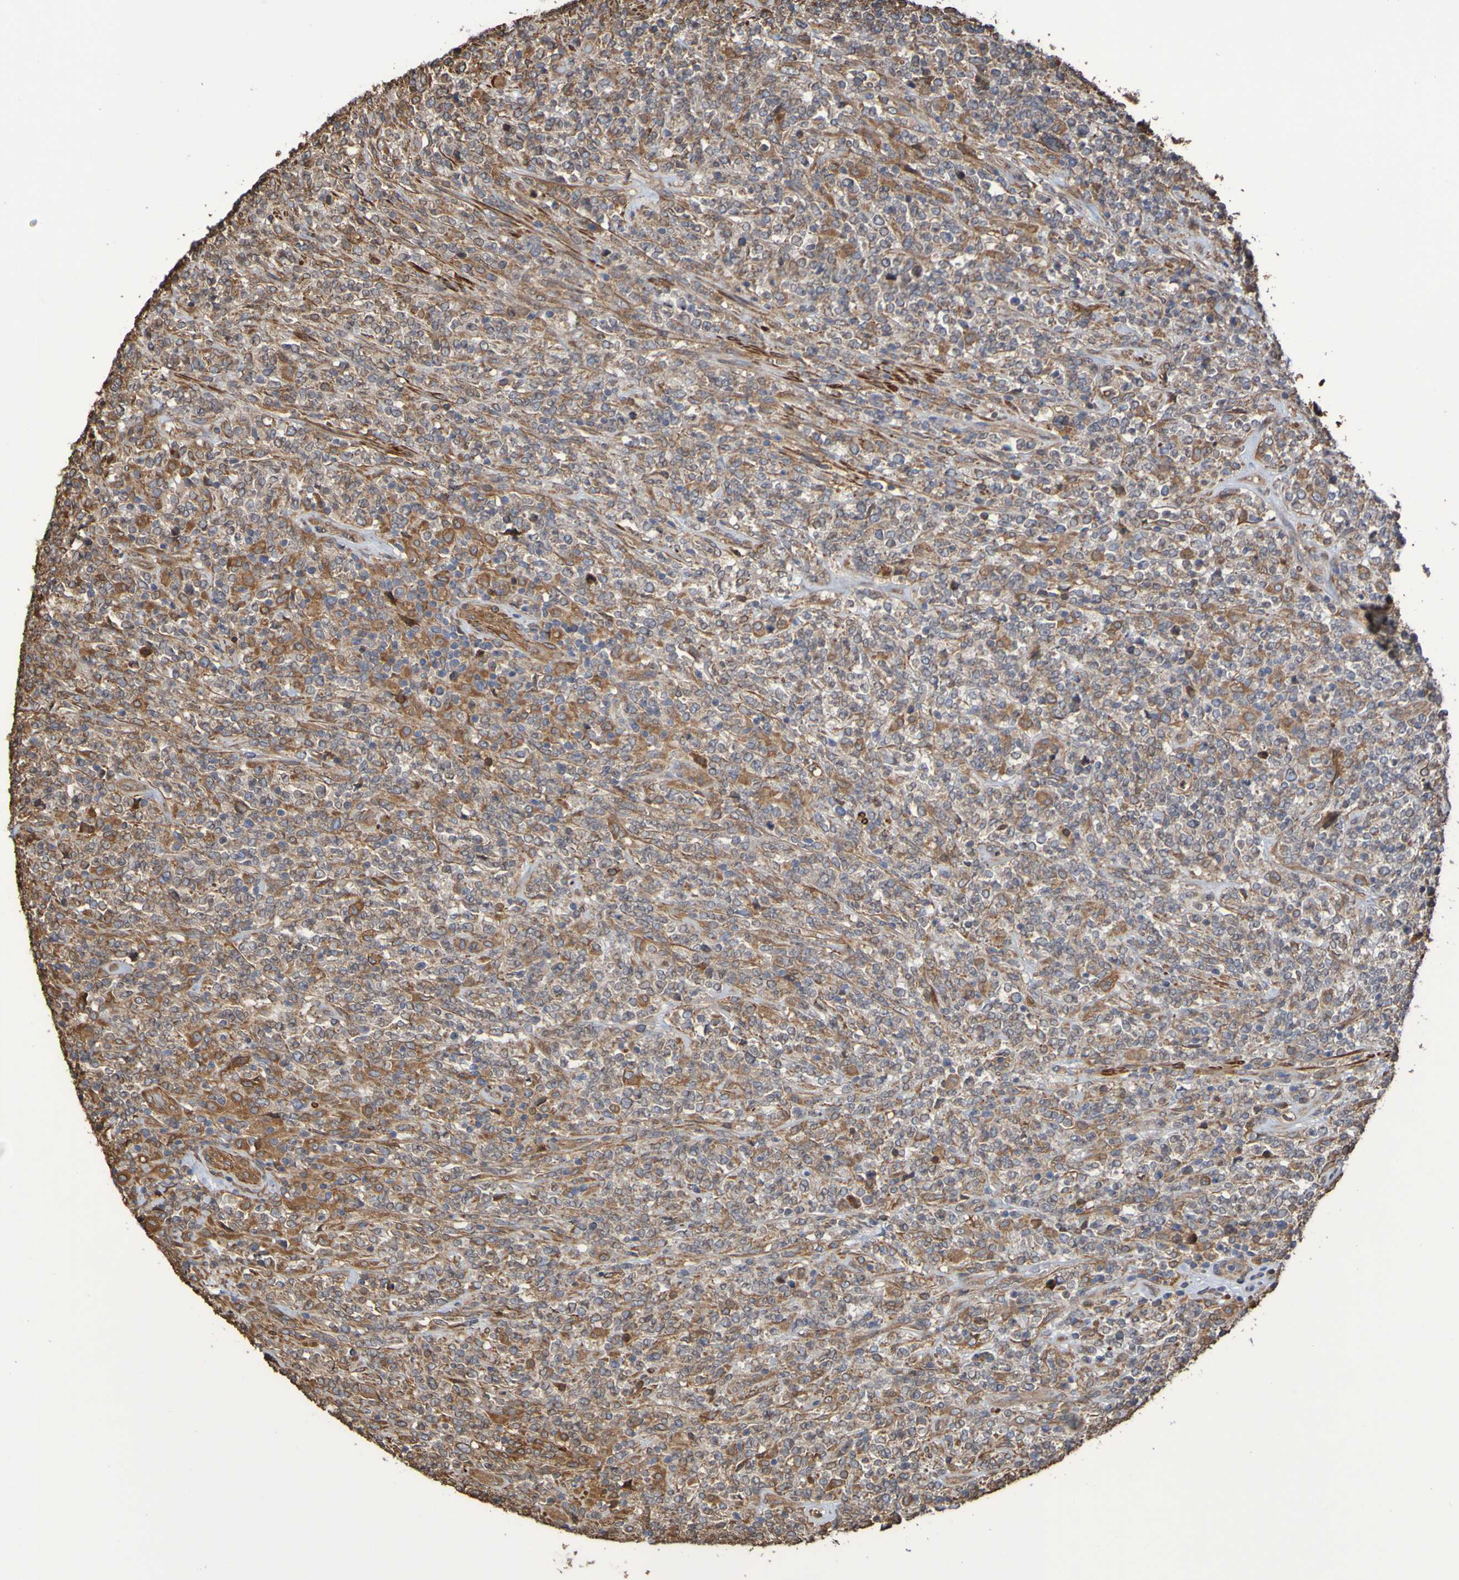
{"staining": {"intensity": "weak", "quantity": "<25%", "location": "cytoplasmic/membranous"}, "tissue": "lymphoma", "cell_type": "Tumor cells", "image_type": "cancer", "snomed": [{"axis": "morphology", "description": "Malignant lymphoma, non-Hodgkin's type, High grade"}, {"axis": "topography", "description": "Soft tissue"}], "caption": "Tumor cells are negative for protein expression in human lymphoma.", "gene": "RAB11A", "patient": {"sex": "male", "age": 18}}